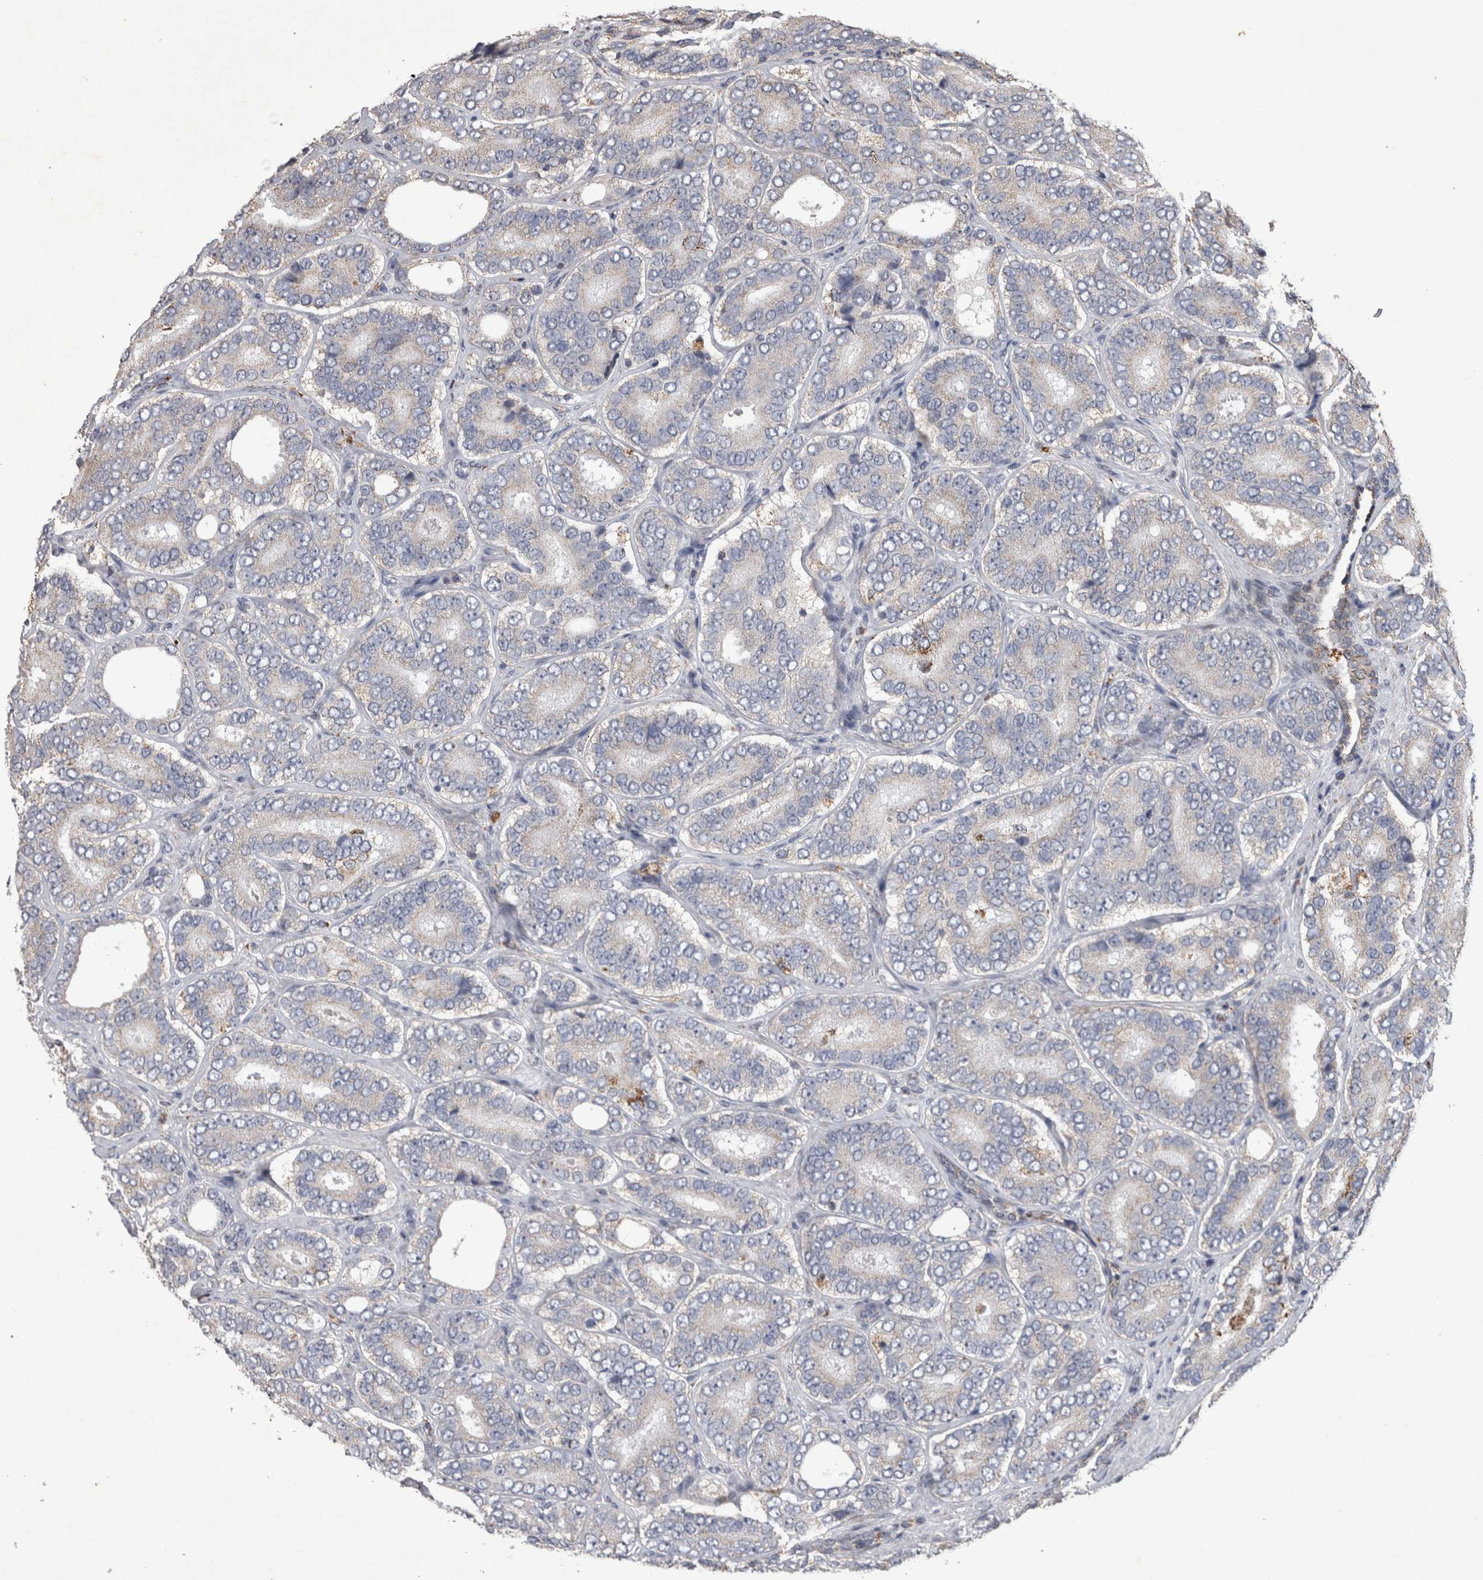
{"staining": {"intensity": "negative", "quantity": "none", "location": "none"}, "tissue": "prostate cancer", "cell_type": "Tumor cells", "image_type": "cancer", "snomed": [{"axis": "morphology", "description": "Adenocarcinoma, High grade"}, {"axis": "topography", "description": "Prostate"}], "caption": "An immunohistochemistry micrograph of adenocarcinoma (high-grade) (prostate) is shown. There is no staining in tumor cells of adenocarcinoma (high-grade) (prostate).", "gene": "DKK3", "patient": {"sex": "male", "age": 56}}